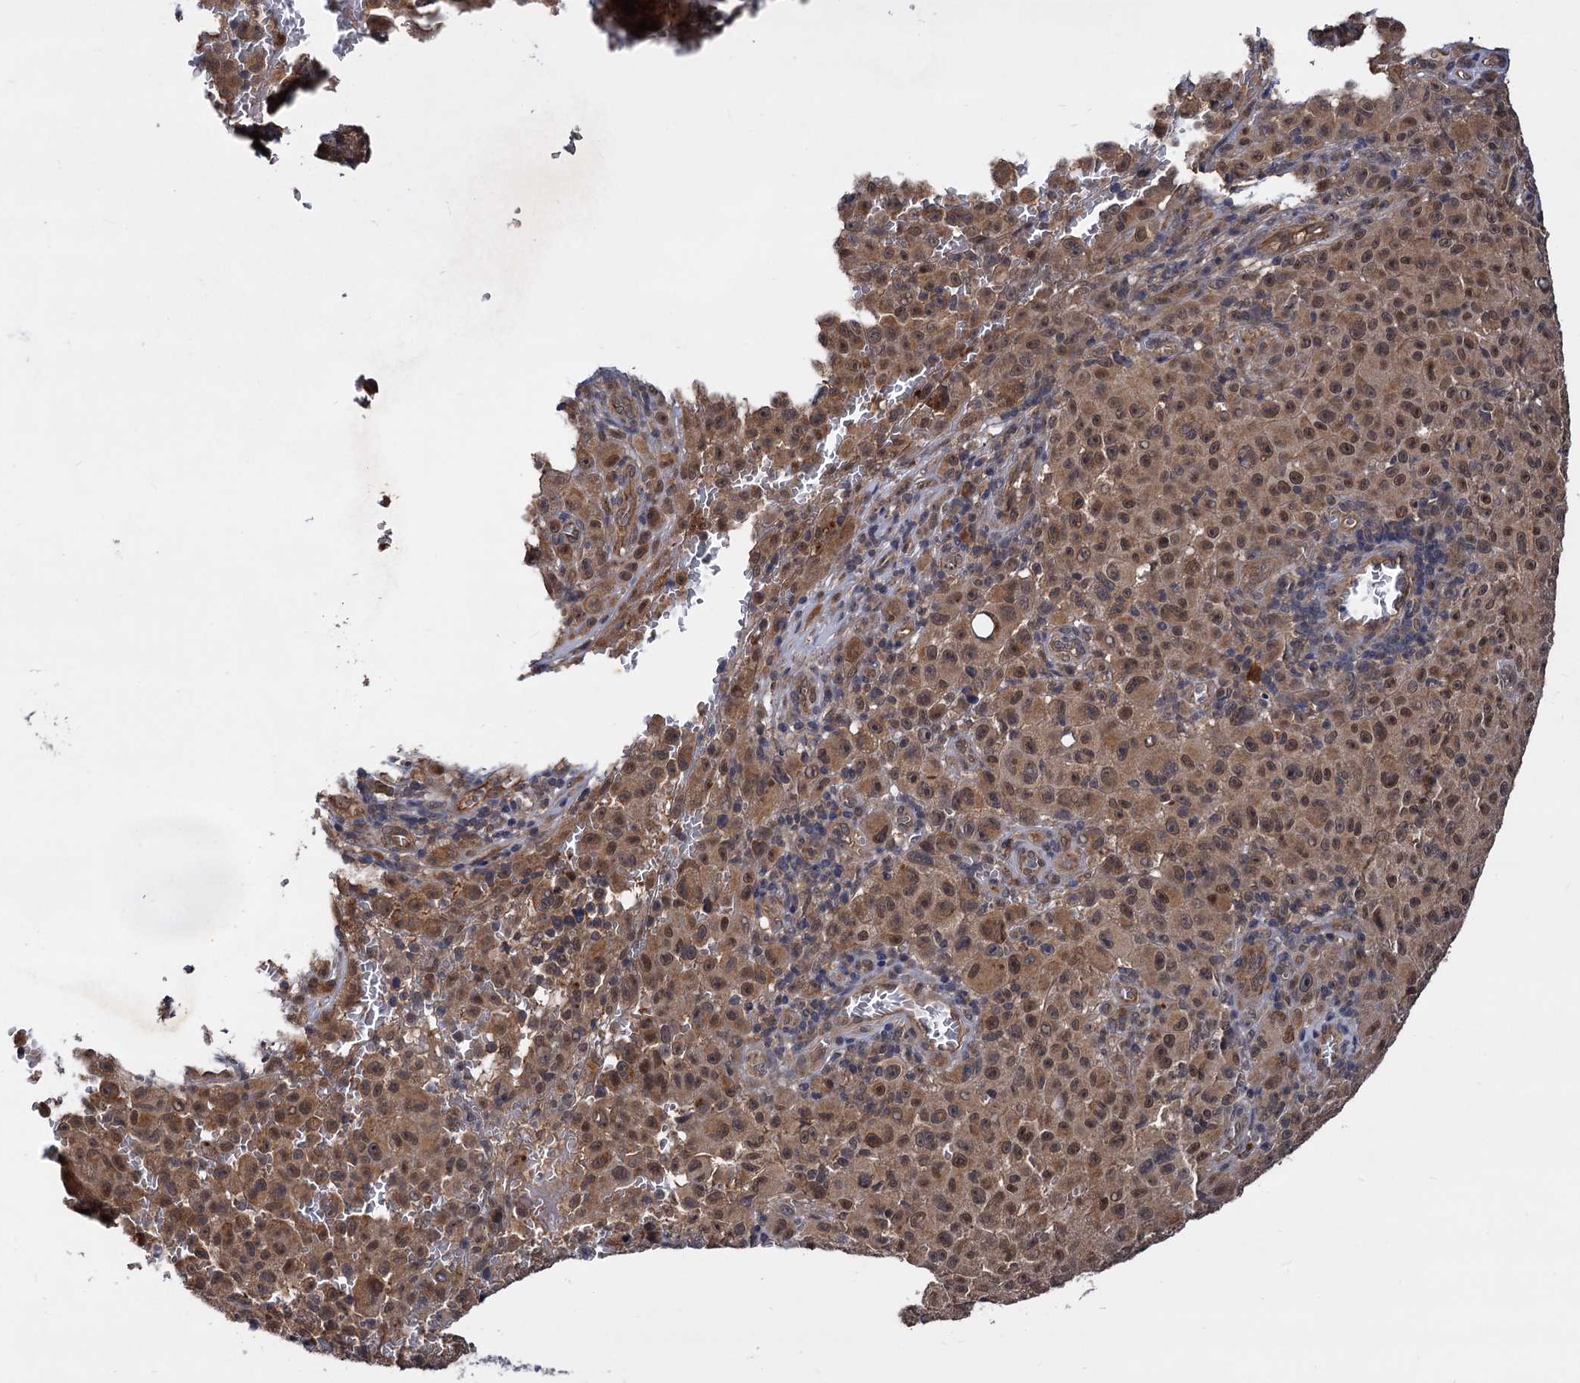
{"staining": {"intensity": "moderate", "quantity": ">75%", "location": "cytoplasmic/membranous,nuclear"}, "tissue": "melanoma", "cell_type": "Tumor cells", "image_type": "cancer", "snomed": [{"axis": "morphology", "description": "Malignant melanoma, NOS"}, {"axis": "topography", "description": "Skin"}], "caption": "Human malignant melanoma stained with a brown dye demonstrates moderate cytoplasmic/membranous and nuclear positive staining in approximately >75% of tumor cells.", "gene": "PSMD4", "patient": {"sex": "female", "age": 82}}